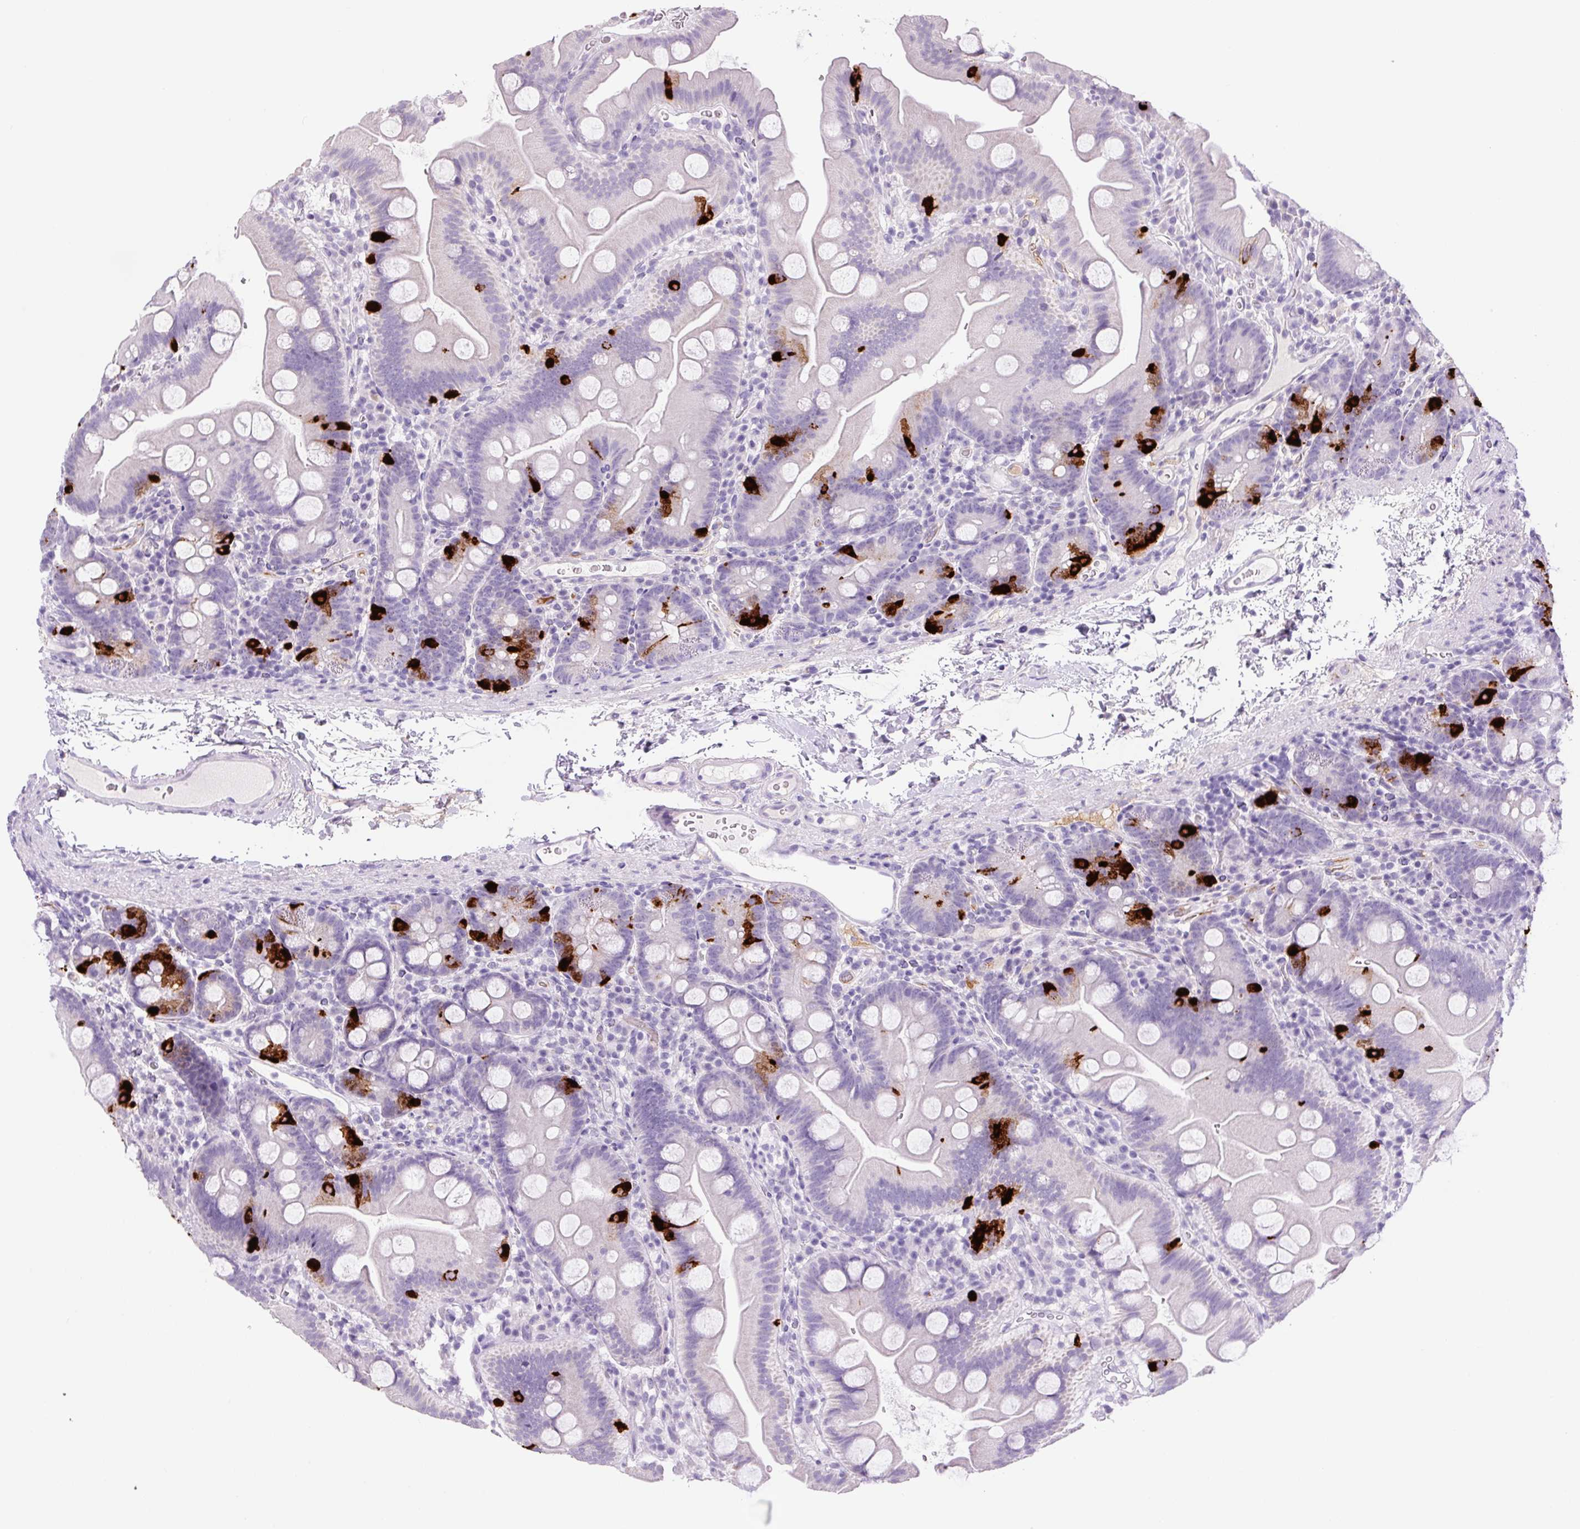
{"staining": {"intensity": "strong", "quantity": "<25%", "location": "cytoplasmic/membranous"}, "tissue": "small intestine", "cell_type": "Glandular cells", "image_type": "normal", "snomed": [{"axis": "morphology", "description": "Normal tissue, NOS"}, {"axis": "topography", "description": "Small intestine"}], "caption": "This photomicrograph demonstrates IHC staining of benign small intestine, with medium strong cytoplasmic/membranous positivity in about <25% of glandular cells.", "gene": "CHGA", "patient": {"sex": "female", "age": 68}}